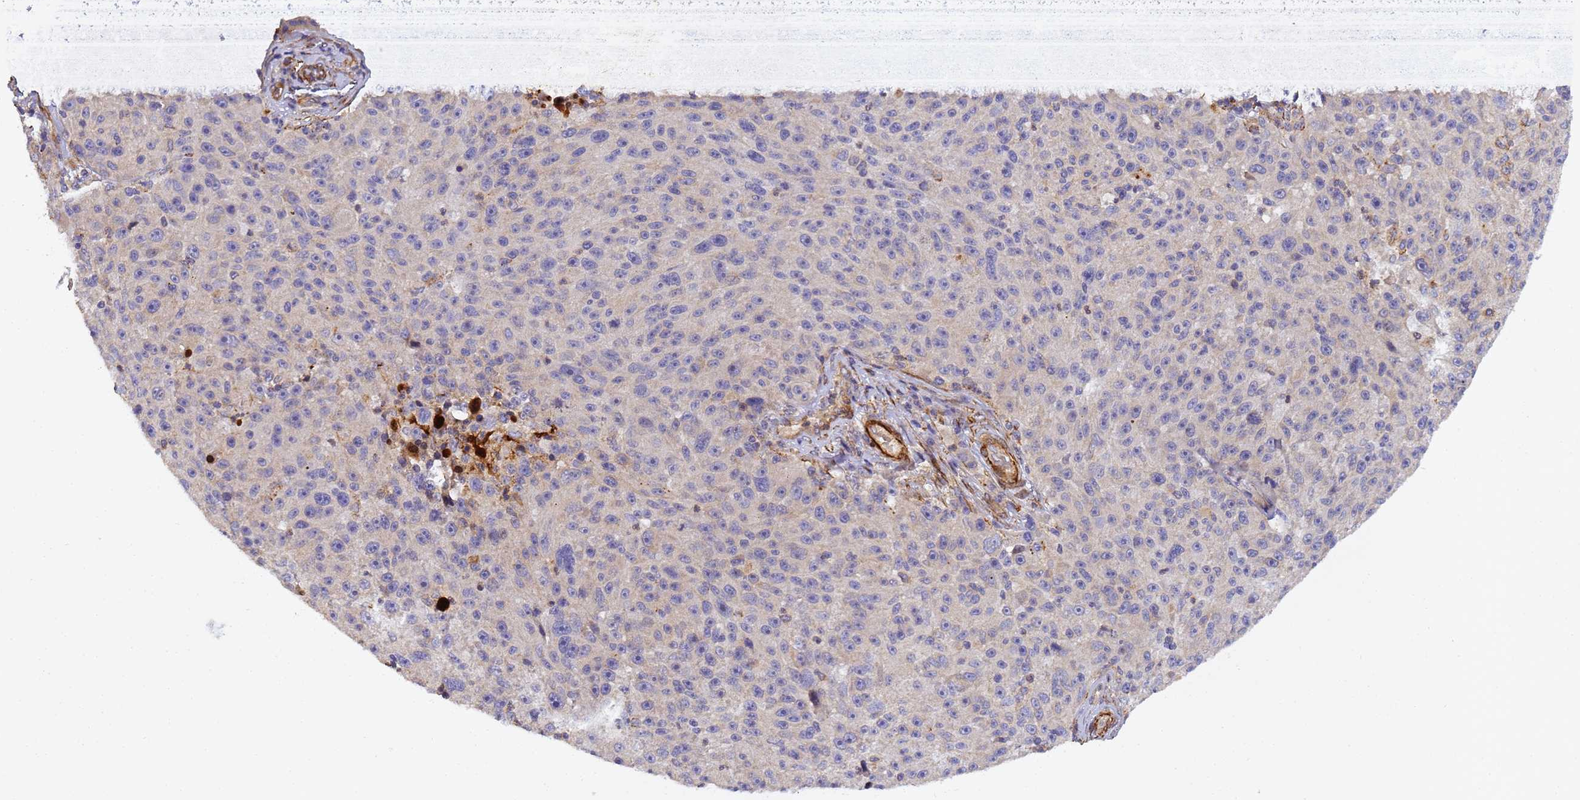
{"staining": {"intensity": "negative", "quantity": "none", "location": "none"}, "tissue": "melanoma", "cell_type": "Tumor cells", "image_type": "cancer", "snomed": [{"axis": "morphology", "description": "Malignant melanoma, NOS"}, {"axis": "topography", "description": "Skin"}], "caption": "Tumor cells are negative for brown protein staining in melanoma.", "gene": "RALGAPA2", "patient": {"sex": "male", "age": 53}}